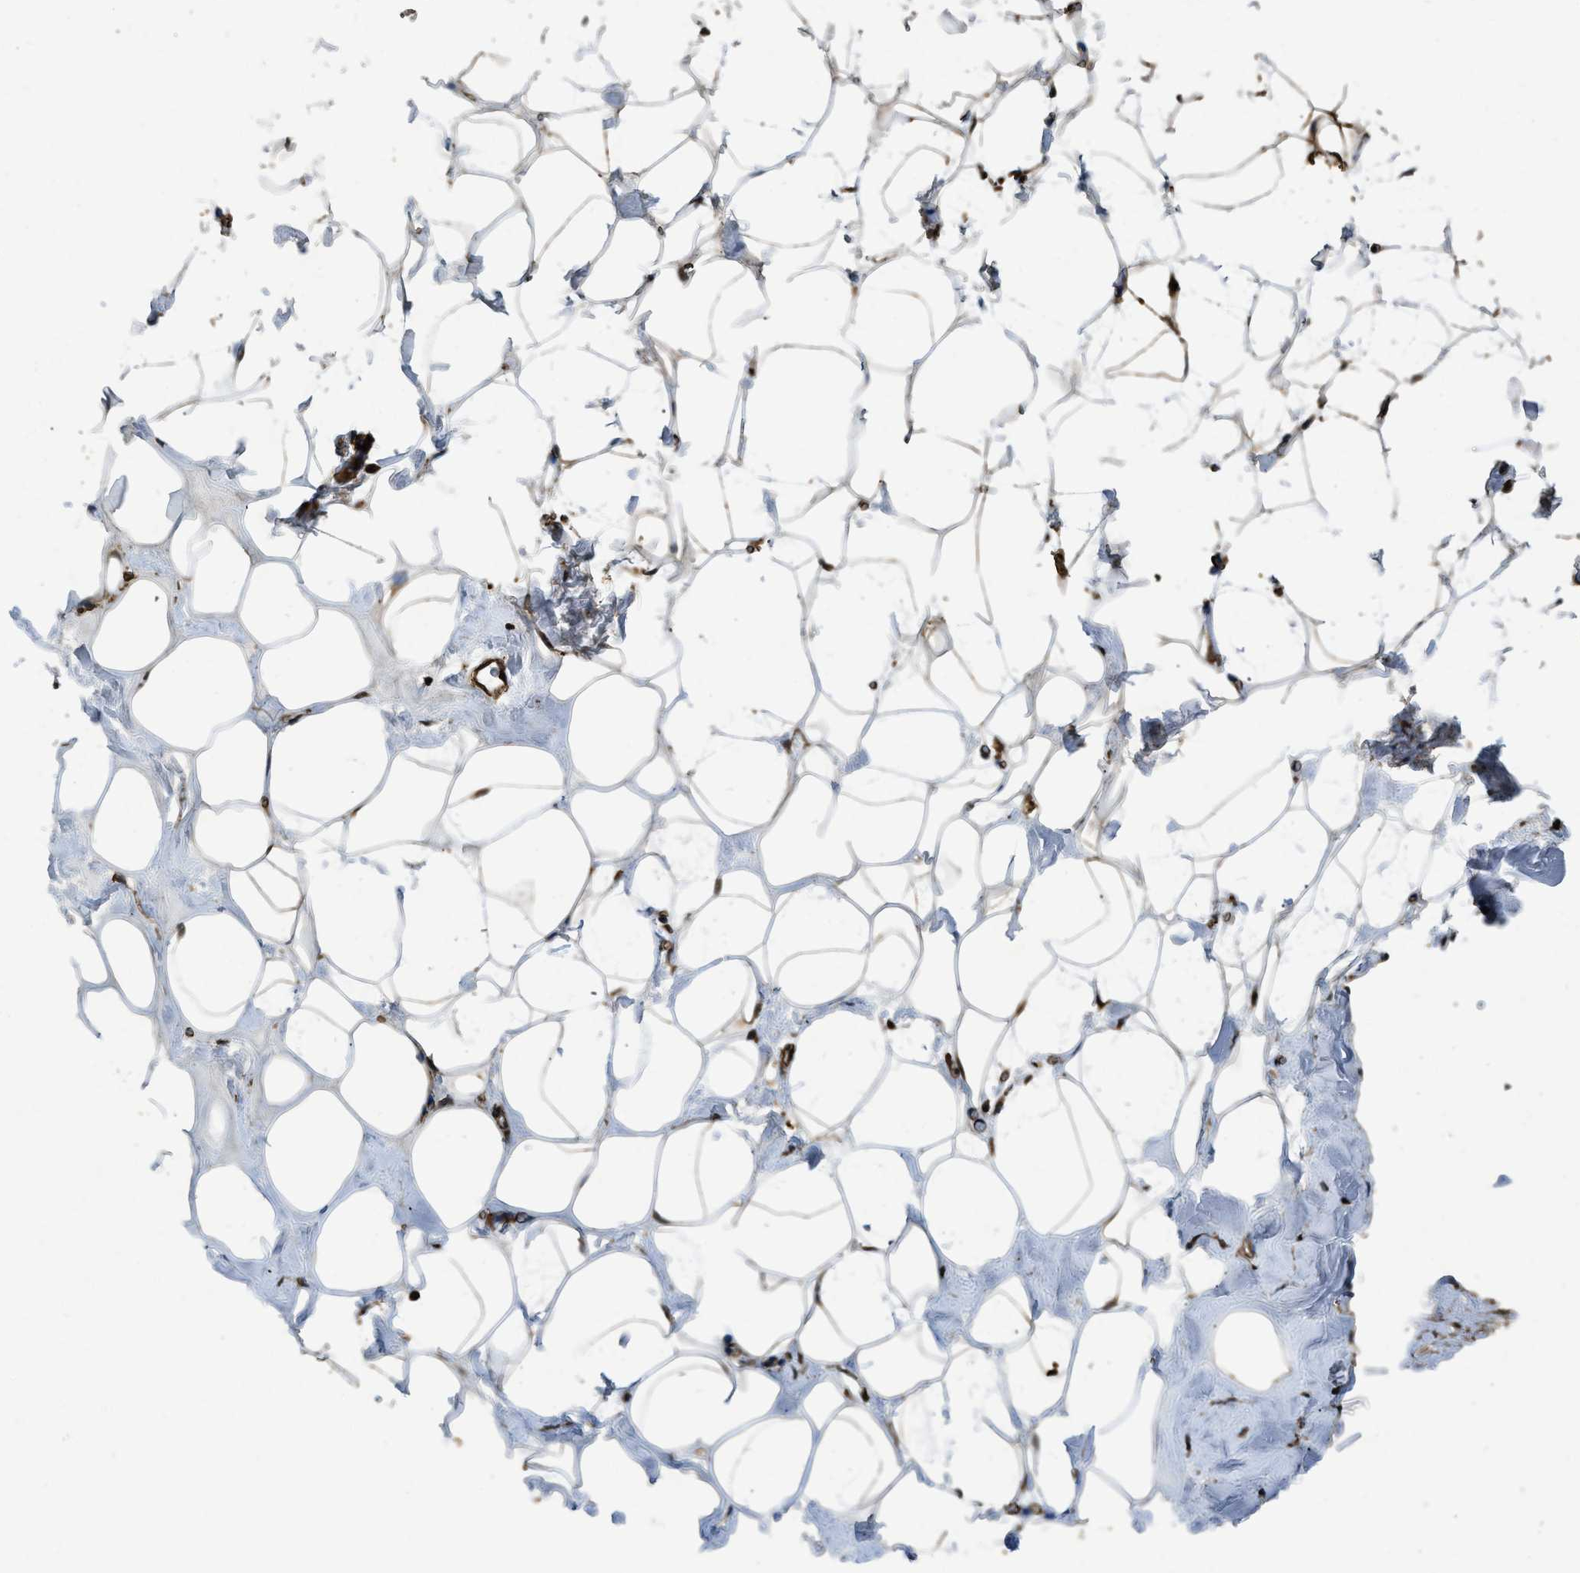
{"staining": {"intensity": "strong", "quantity": ">75%", "location": "cytoplasmic/membranous"}, "tissue": "adipose tissue", "cell_type": "Adipocytes", "image_type": "normal", "snomed": [{"axis": "morphology", "description": "Normal tissue, NOS"}, {"axis": "morphology", "description": "Fibrosis, NOS"}, {"axis": "topography", "description": "Breast"}, {"axis": "topography", "description": "Adipose tissue"}], "caption": "Immunohistochemistry photomicrograph of benign adipose tissue: human adipose tissue stained using immunohistochemistry (IHC) shows high levels of strong protein expression localized specifically in the cytoplasmic/membranous of adipocytes, appearing as a cytoplasmic/membranous brown color.", "gene": "YARS1", "patient": {"sex": "female", "age": 39}}